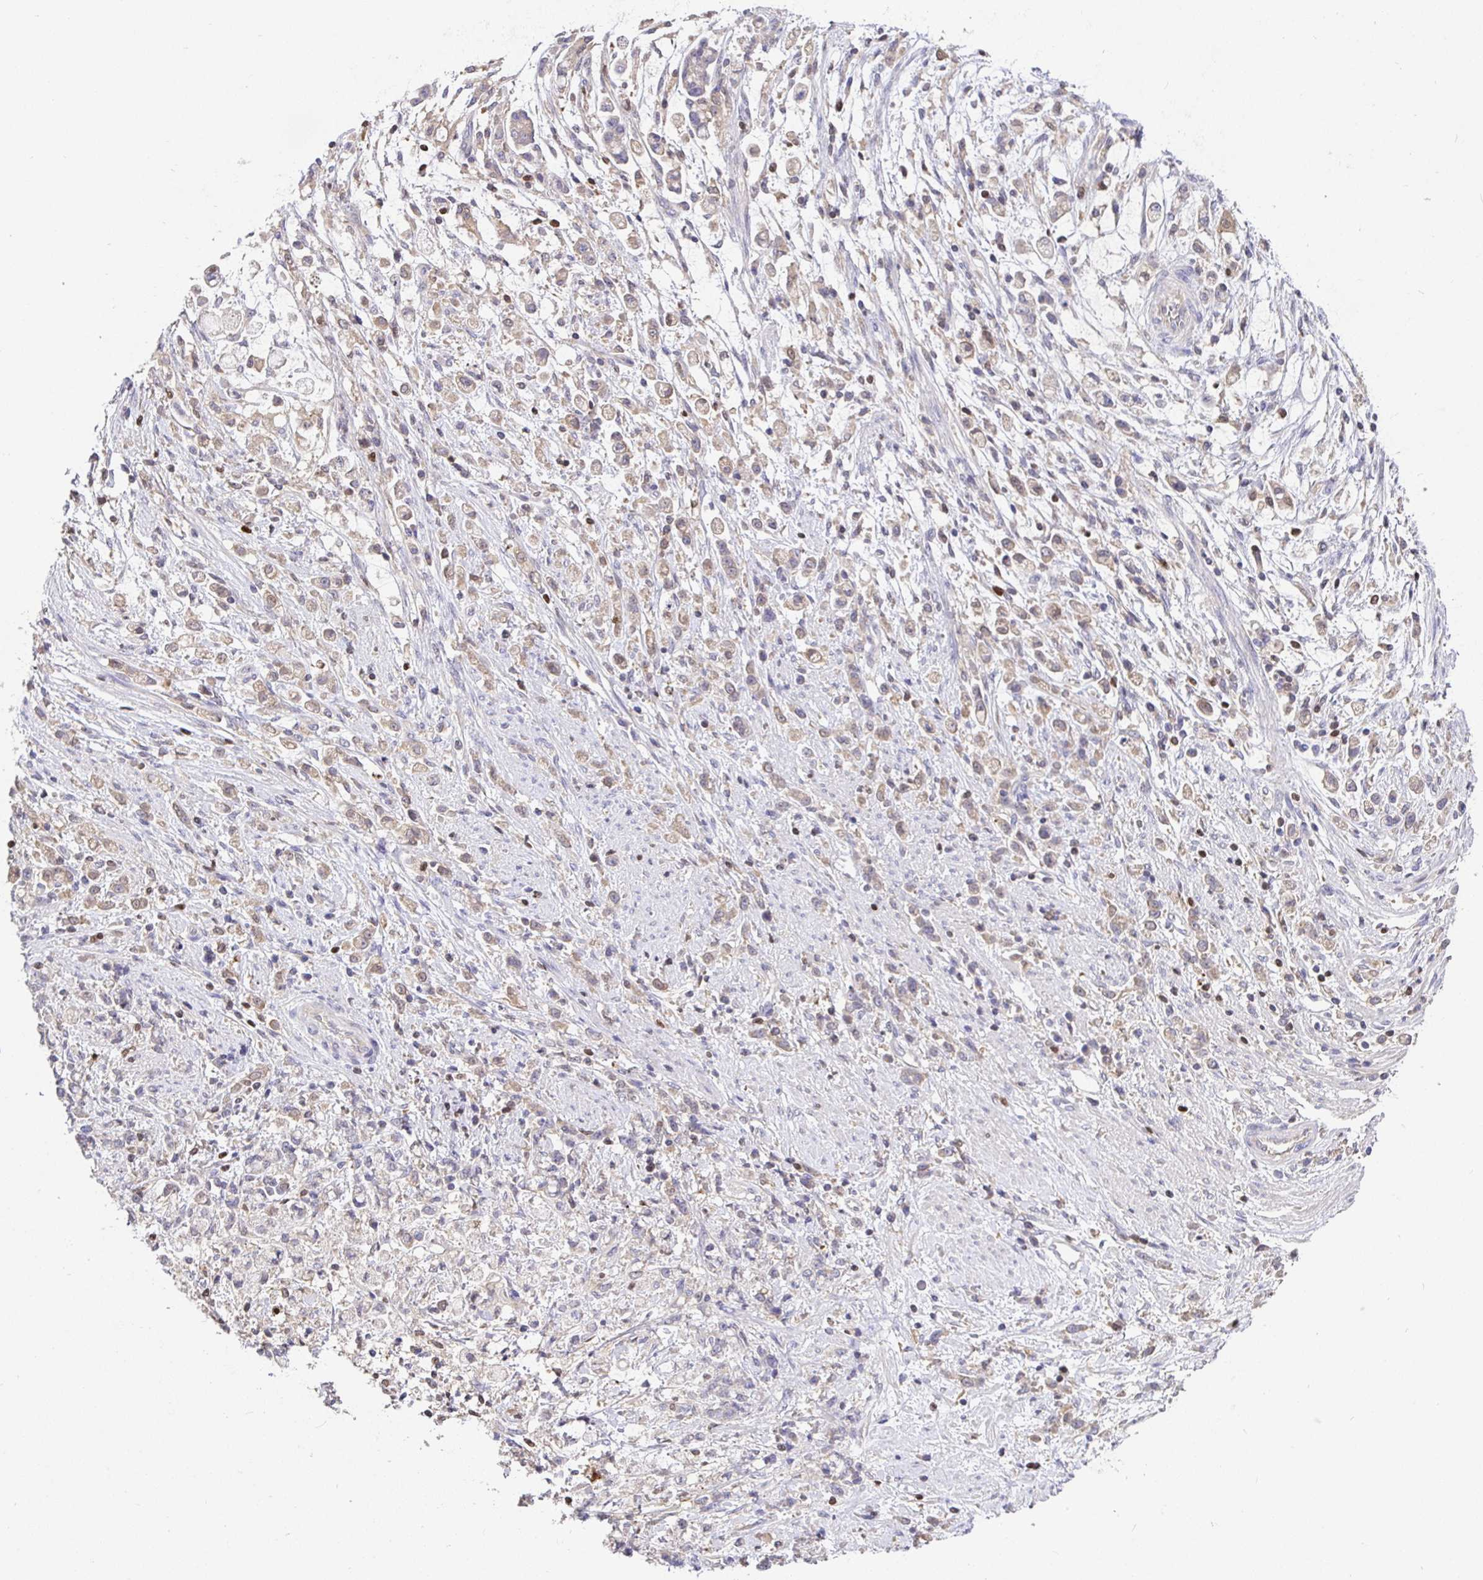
{"staining": {"intensity": "weak", "quantity": ">75%", "location": "cytoplasmic/membranous"}, "tissue": "stomach cancer", "cell_type": "Tumor cells", "image_type": "cancer", "snomed": [{"axis": "morphology", "description": "Adenocarcinoma, NOS"}, {"axis": "topography", "description": "Stomach"}], "caption": "Weak cytoplasmic/membranous expression is seen in about >75% of tumor cells in stomach cancer. Using DAB (brown) and hematoxylin (blue) stains, captured at high magnification using brightfield microscopy.", "gene": "SATB1", "patient": {"sex": "female", "age": 60}}